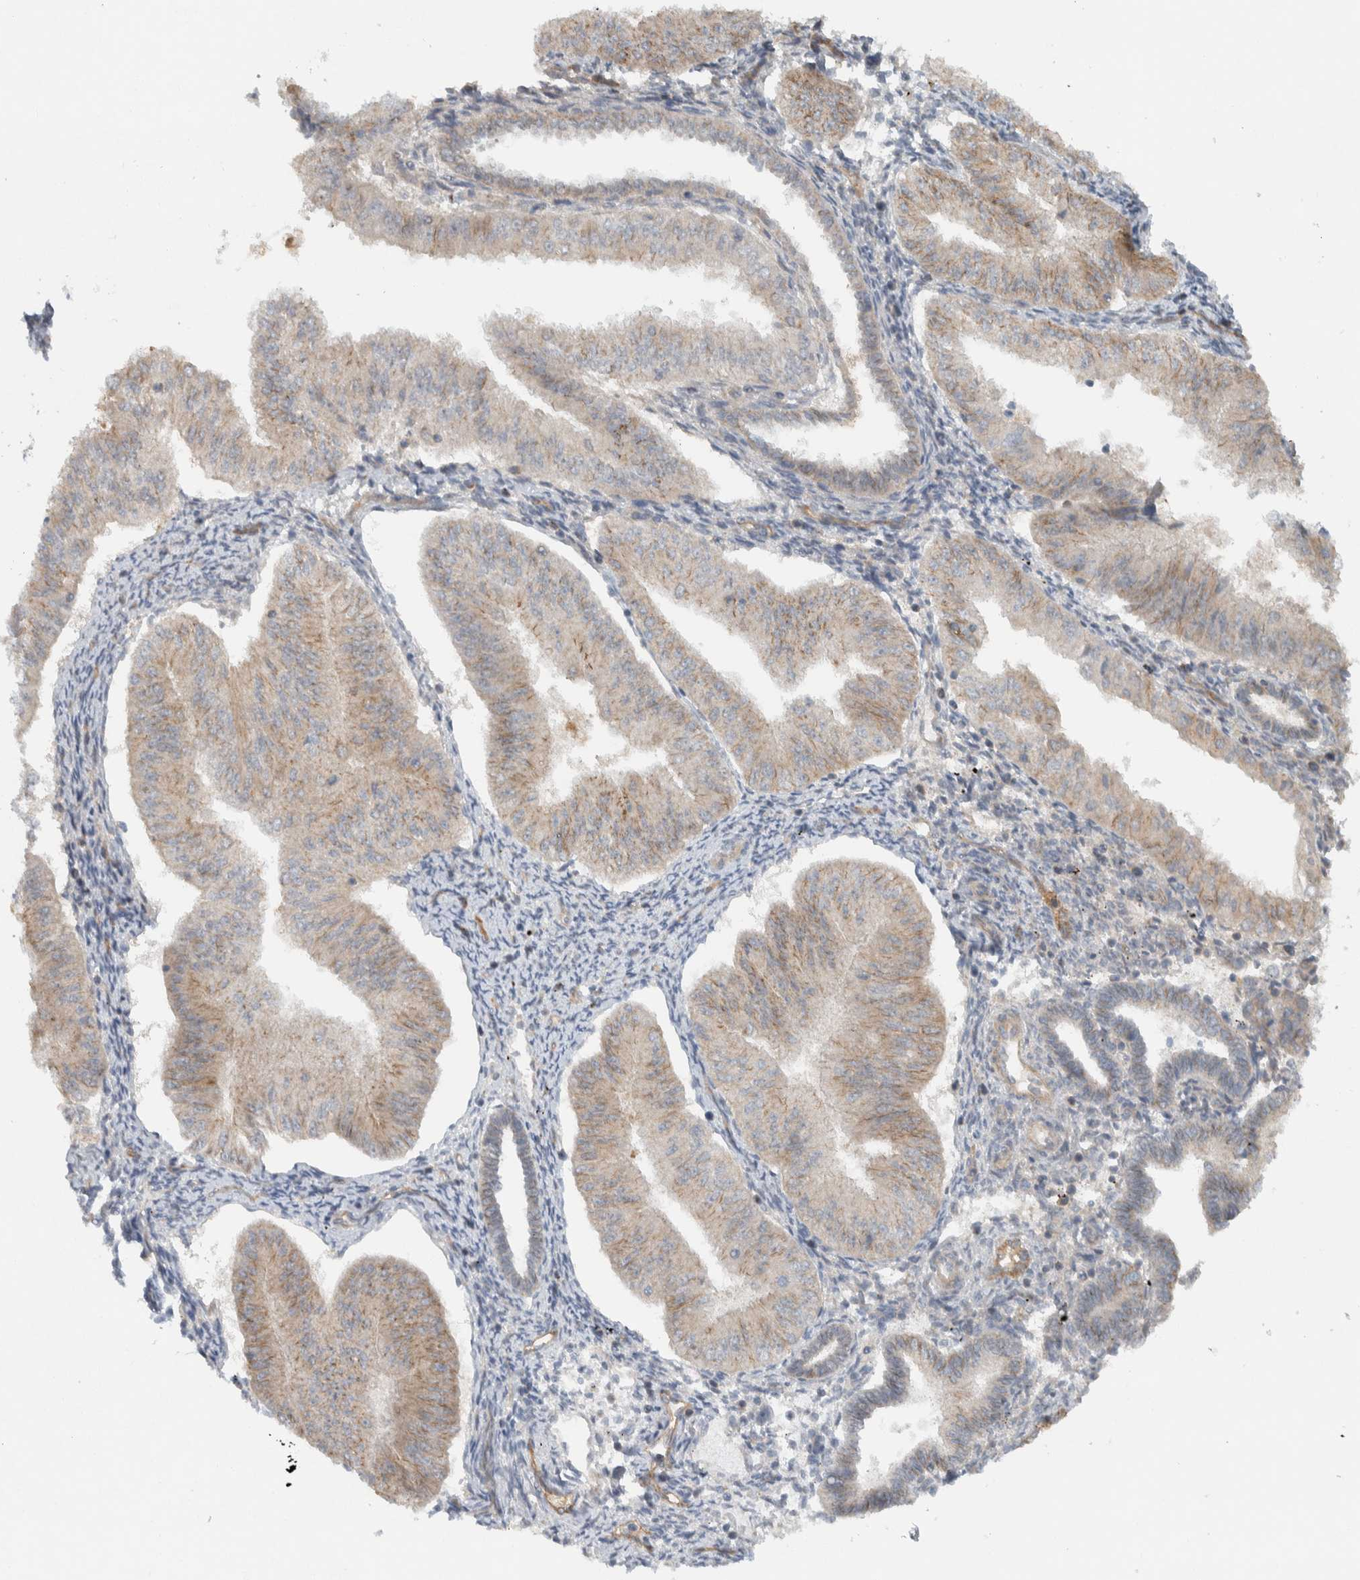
{"staining": {"intensity": "weak", "quantity": "25%-75%", "location": "cytoplasmic/membranous"}, "tissue": "endometrial cancer", "cell_type": "Tumor cells", "image_type": "cancer", "snomed": [{"axis": "morphology", "description": "Normal tissue, NOS"}, {"axis": "morphology", "description": "Adenocarcinoma, NOS"}, {"axis": "topography", "description": "Endometrium"}], "caption": "Protein staining demonstrates weak cytoplasmic/membranous positivity in approximately 25%-75% of tumor cells in endometrial adenocarcinoma.", "gene": "KLHL6", "patient": {"sex": "female", "age": 53}}